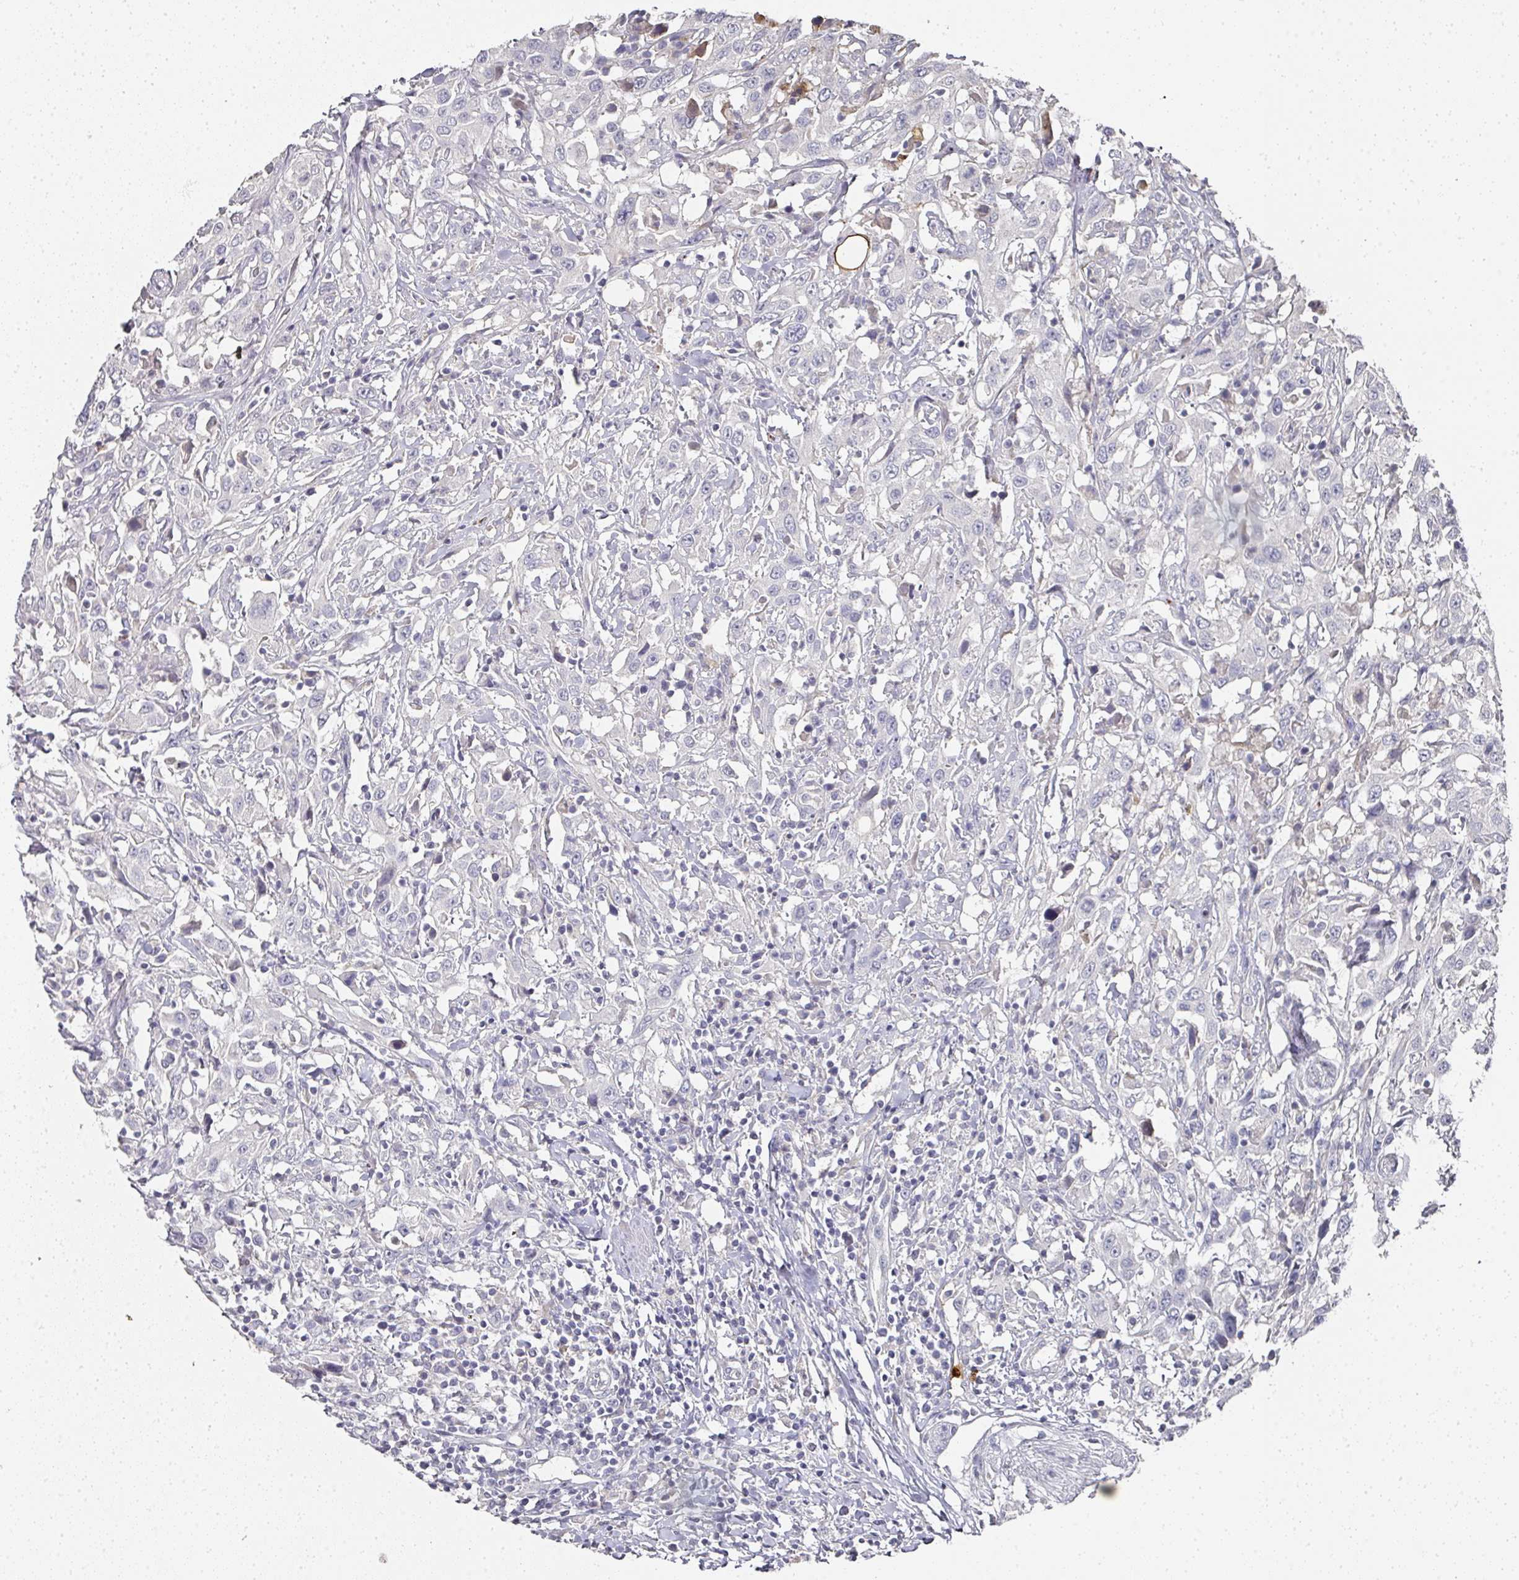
{"staining": {"intensity": "negative", "quantity": "none", "location": "none"}, "tissue": "urothelial cancer", "cell_type": "Tumor cells", "image_type": "cancer", "snomed": [{"axis": "morphology", "description": "Urothelial carcinoma, High grade"}, {"axis": "topography", "description": "Urinary bladder"}], "caption": "This is an immunohistochemistry micrograph of urothelial cancer. There is no expression in tumor cells.", "gene": "CAMP", "patient": {"sex": "male", "age": 61}}